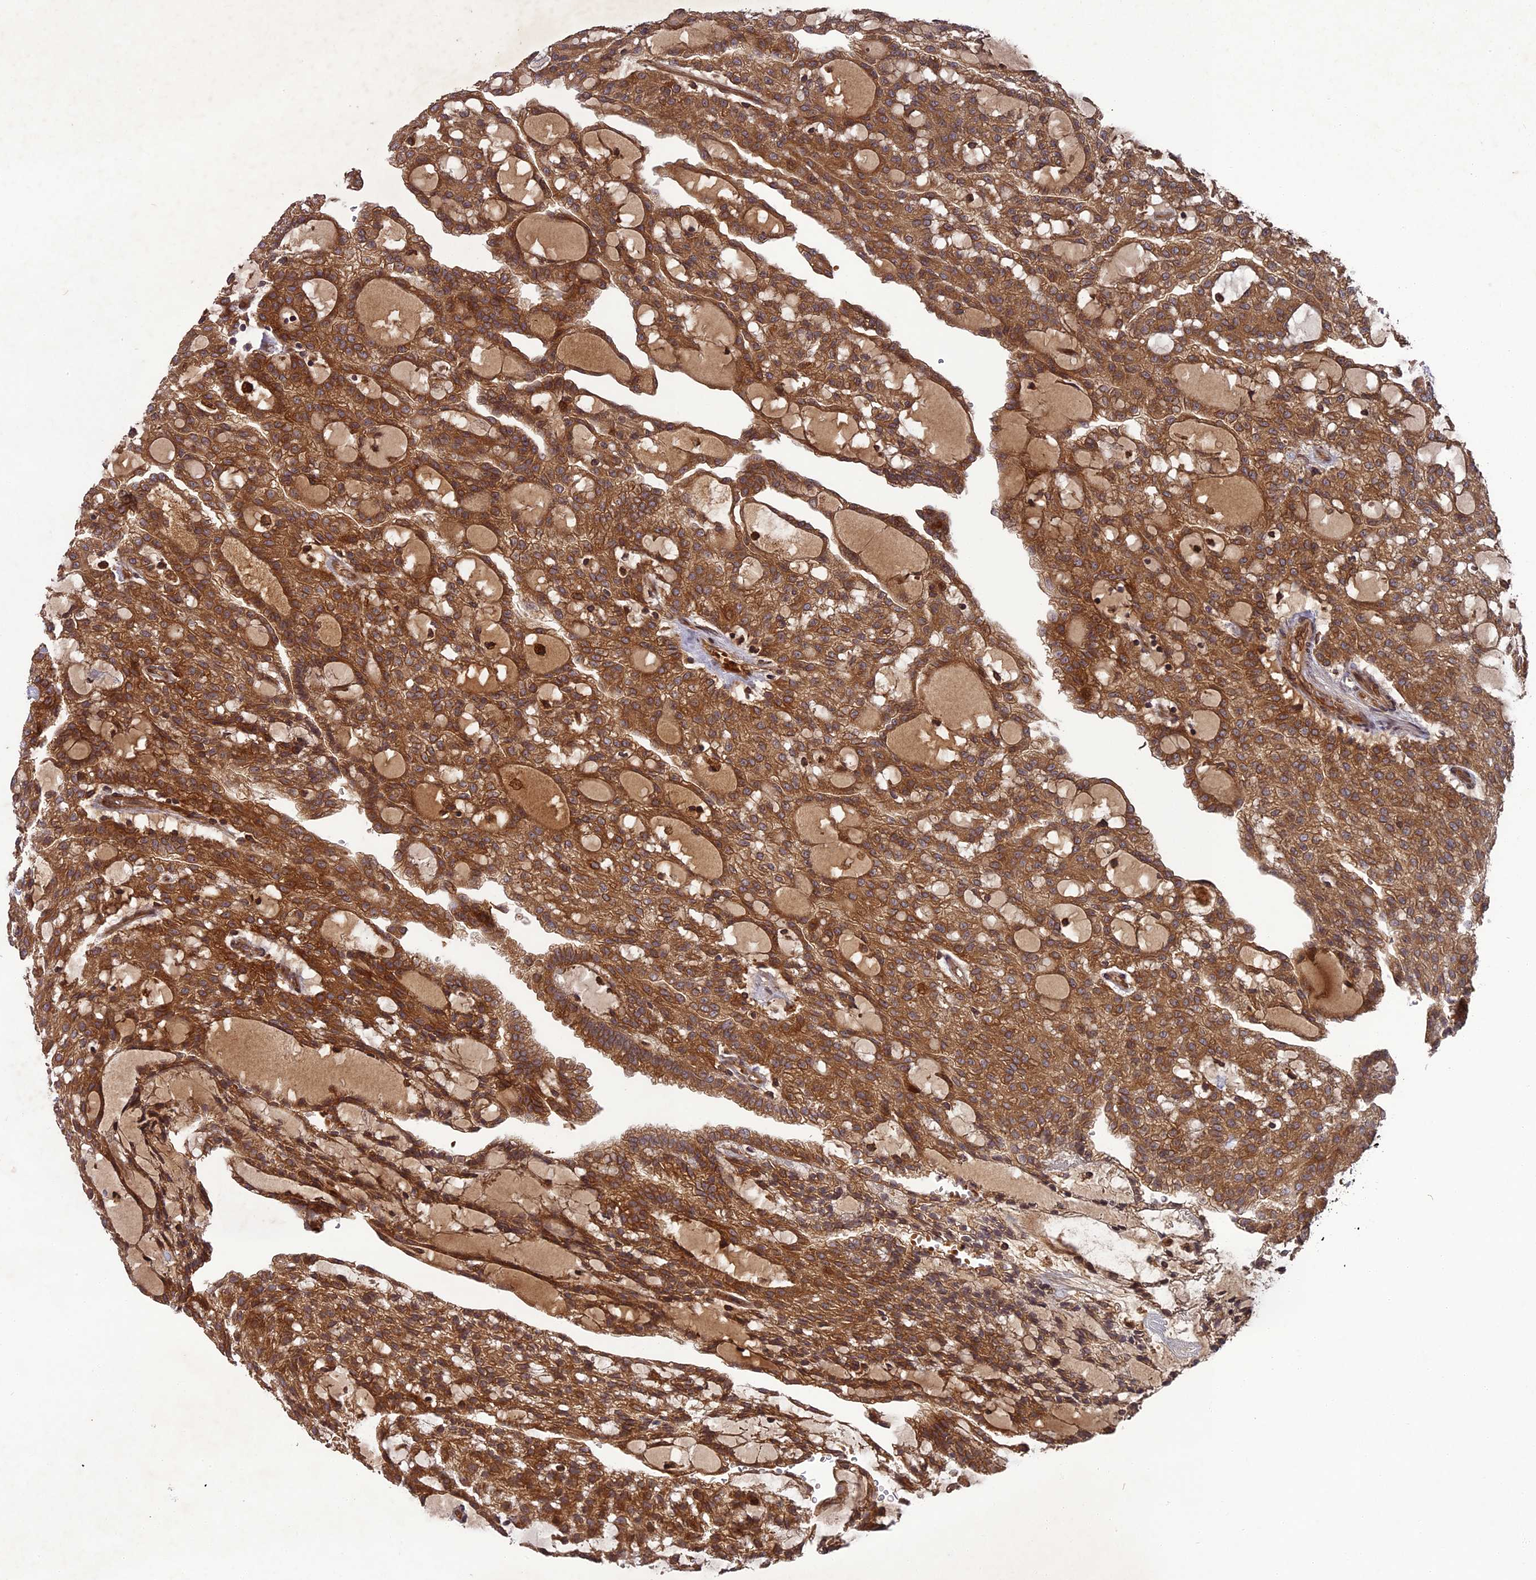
{"staining": {"intensity": "strong", "quantity": ">75%", "location": "cytoplasmic/membranous"}, "tissue": "renal cancer", "cell_type": "Tumor cells", "image_type": "cancer", "snomed": [{"axis": "morphology", "description": "Adenocarcinoma, NOS"}, {"axis": "topography", "description": "Kidney"}], "caption": "A high amount of strong cytoplasmic/membranous expression is appreciated in about >75% of tumor cells in renal cancer (adenocarcinoma) tissue.", "gene": "TMUB2", "patient": {"sex": "male", "age": 63}}